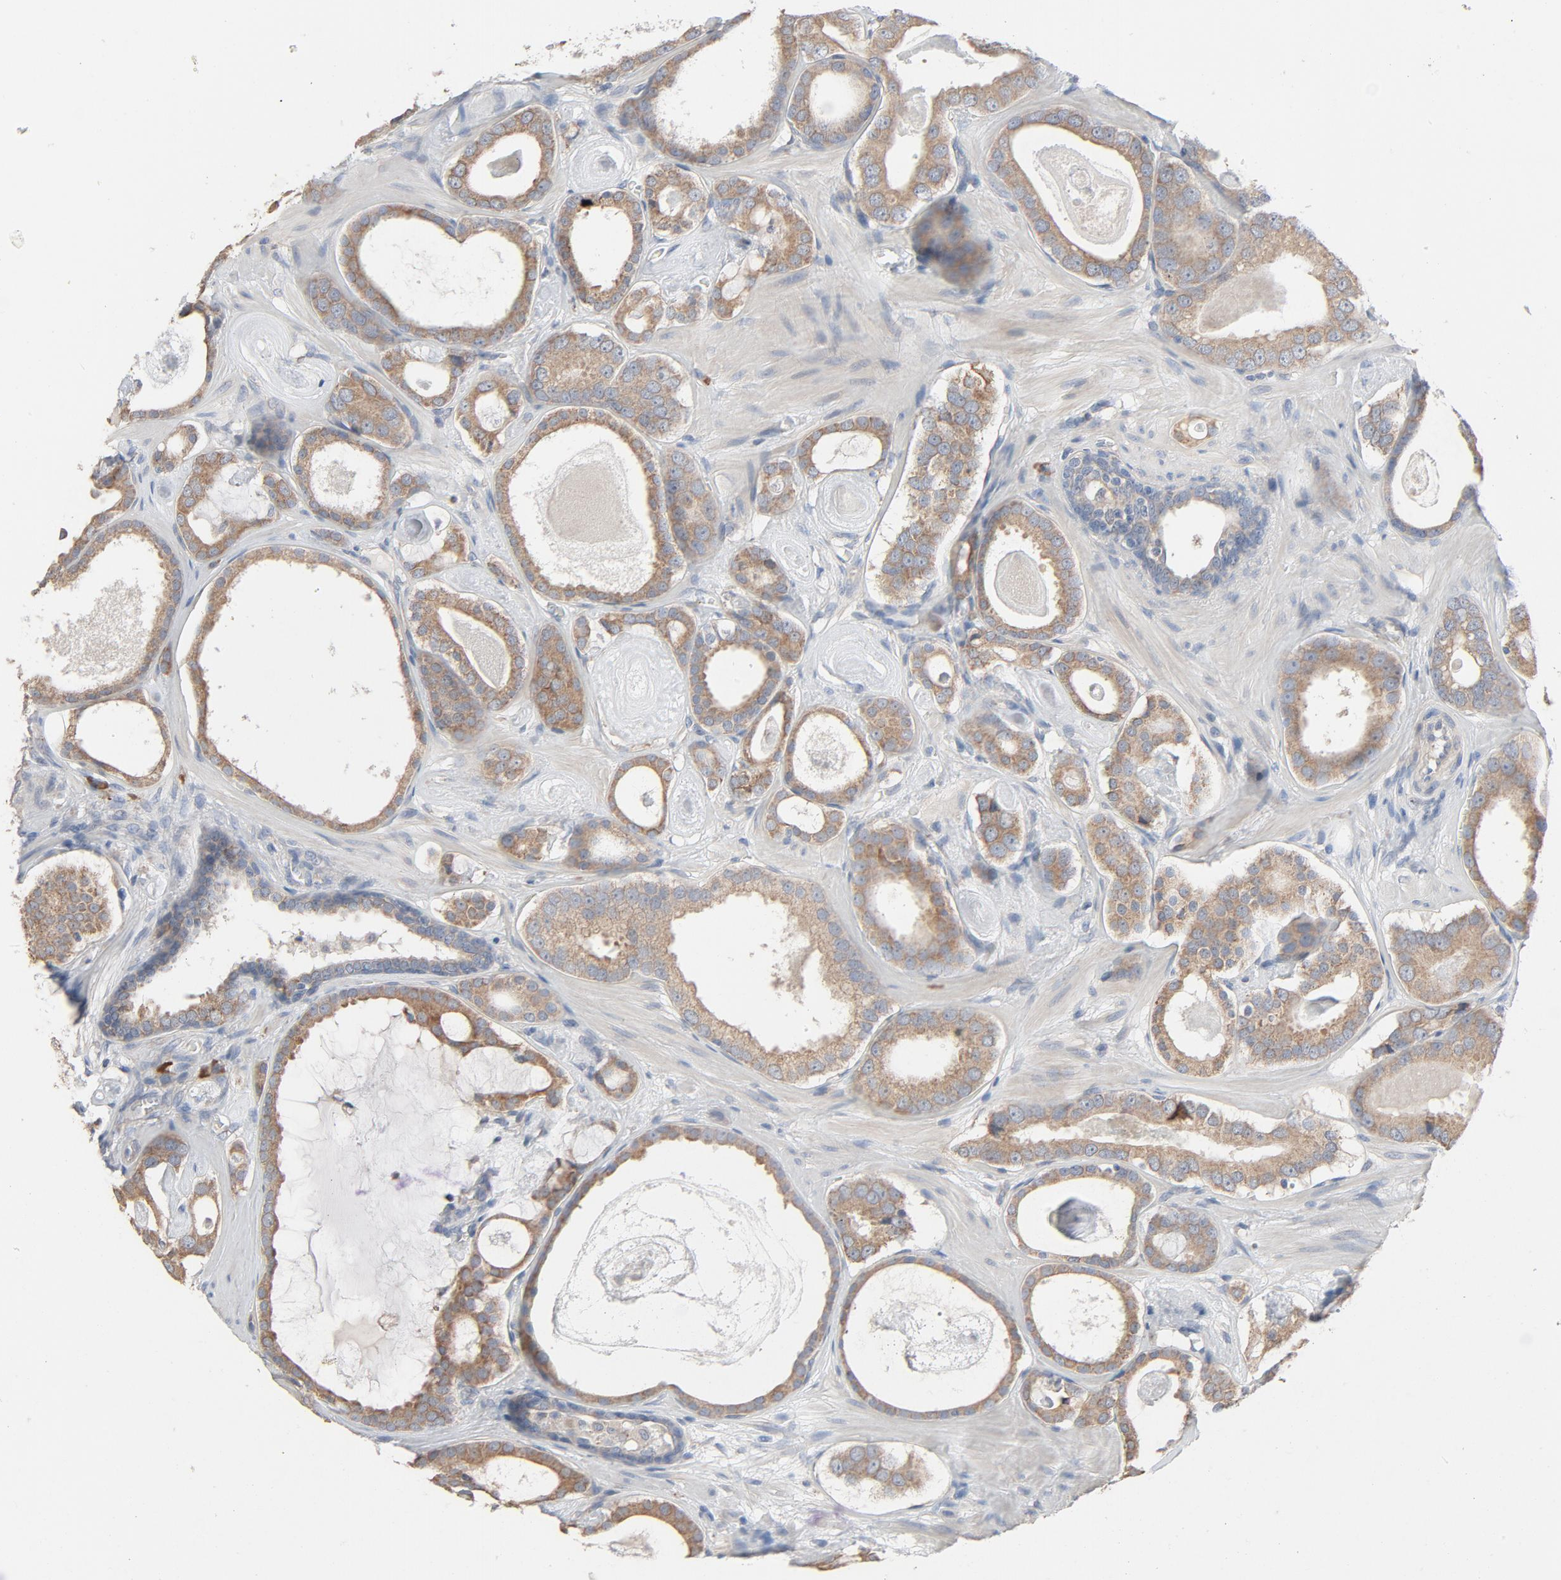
{"staining": {"intensity": "moderate", "quantity": ">75%", "location": "cytoplasmic/membranous"}, "tissue": "prostate cancer", "cell_type": "Tumor cells", "image_type": "cancer", "snomed": [{"axis": "morphology", "description": "Adenocarcinoma, Low grade"}, {"axis": "topography", "description": "Prostate"}], "caption": "Immunohistochemical staining of human prostate cancer exhibits medium levels of moderate cytoplasmic/membranous expression in approximately >75% of tumor cells. (brown staining indicates protein expression, while blue staining denotes nuclei).", "gene": "TLR4", "patient": {"sex": "male", "age": 57}}